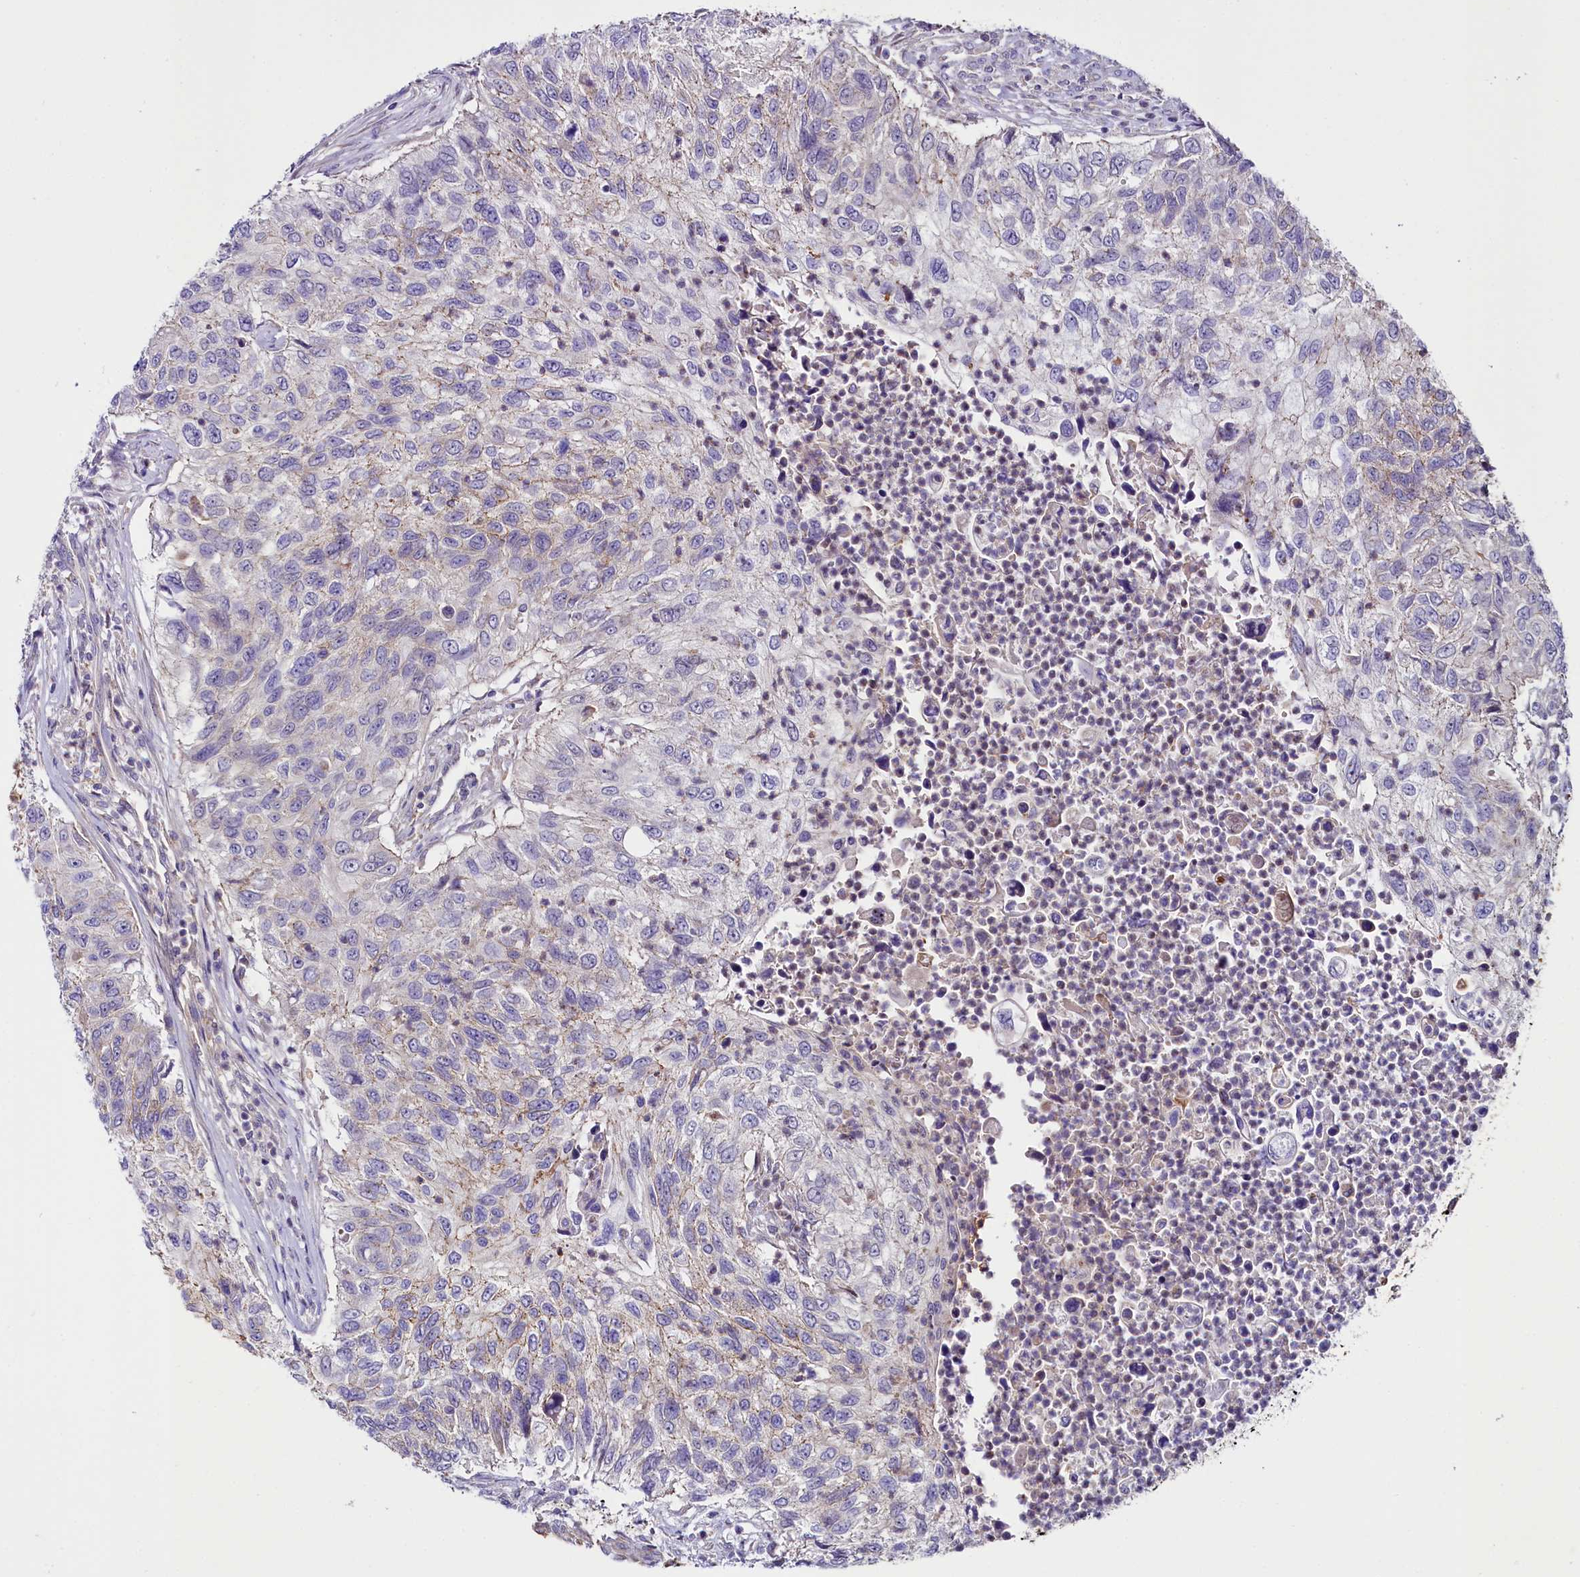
{"staining": {"intensity": "negative", "quantity": "none", "location": "none"}, "tissue": "urothelial cancer", "cell_type": "Tumor cells", "image_type": "cancer", "snomed": [{"axis": "morphology", "description": "Urothelial carcinoma, High grade"}, {"axis": "topography", "description": "Urinary bladder"}], "caption": "Tumor cells show no significant expression in high-grade urothelial carcinoma.", "gene": "SACM1L", "patient": {"sex": "female", "age": 60}}